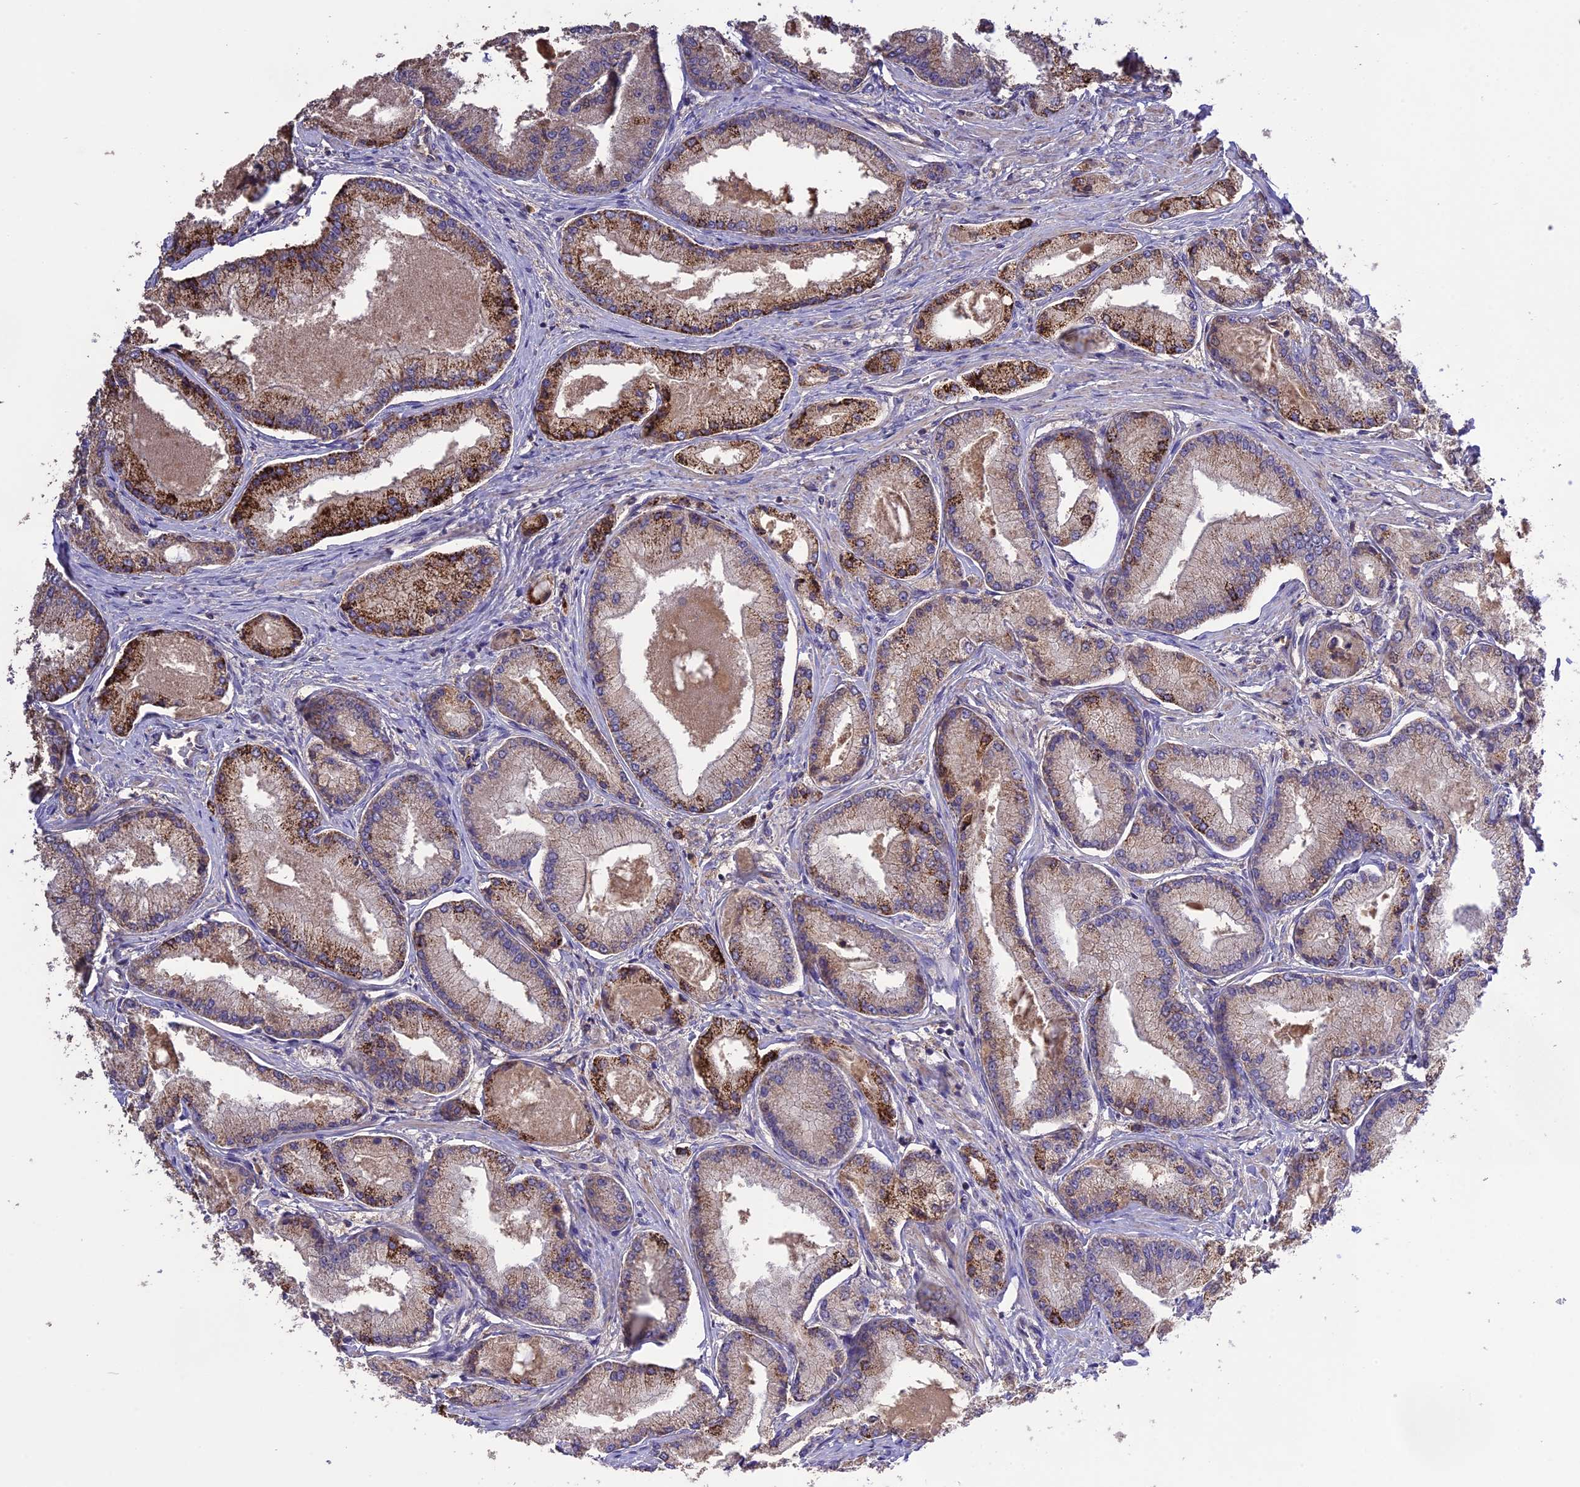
{"staining": {"intensity": "strong", "quantity": "25%-75%", "location": "cytoplasmic/membranous"}, "tissue": "prostate cancer", "cell_type": "Tumor cells", "image_type": "cancer", "snomed": [{"axis": "morphology", "description": "Adenocarcinoma, Low grade"}, {"axis": "topography", "description": "Prostate"}], "caption": "Immunohistochemistry (IHC) micrograph of neoplastic tissue: prostate low-grade adenocarcinoma stained using IHC displays high levels of strong protein expression localized specifically in the cytoplasmic/membranous of tumor cells, appearing as a cytoplasmic/membranous brown color.", "gene": "NUDT8", "patient": {"sex": "male", "age": 74}}